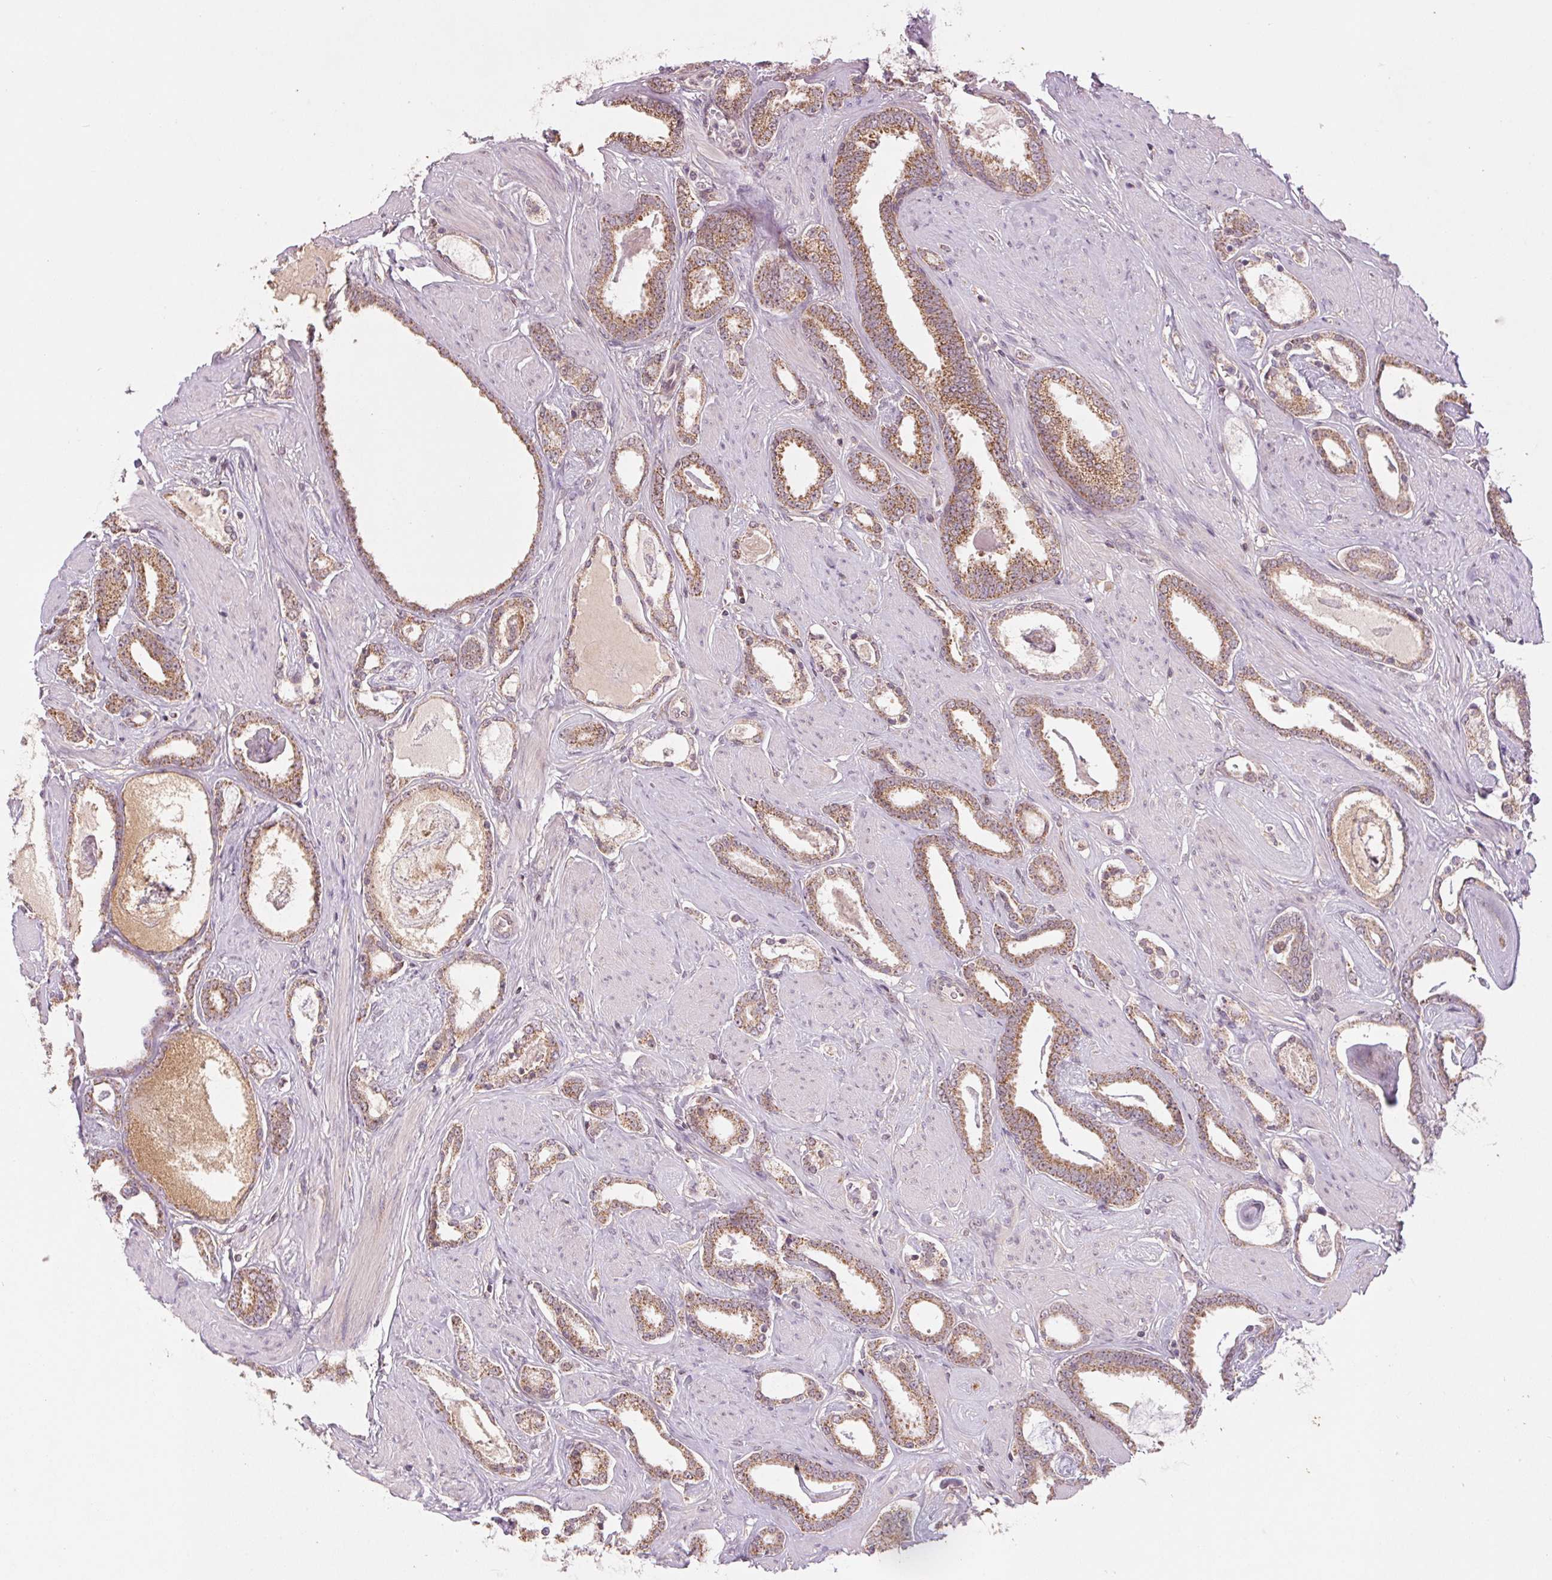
{"staining": {"intensity": "moderate", "quantity": ">75%", "location": "cytoplasmic/membranous"}, "tissue": "prostate cancer", "cell_type": "Tumor cells", "image_type": "cancer", "snomed": [{"axis": "morphology", "description": "Adenocarcinoma, High grade"}, {"axis": "topography", "description": "Prostate"}], "caption": "Adenocarcinoma (high-grade) (prostate) was stained to show a protein in brown. There is medium levels of moderate cytoplasmic/membranous positivity in about >75% of tumor cells. Nuclei are stained in blue.", "gene": "MAP3K5", "patient": {"sex": "male", "age": 63}}